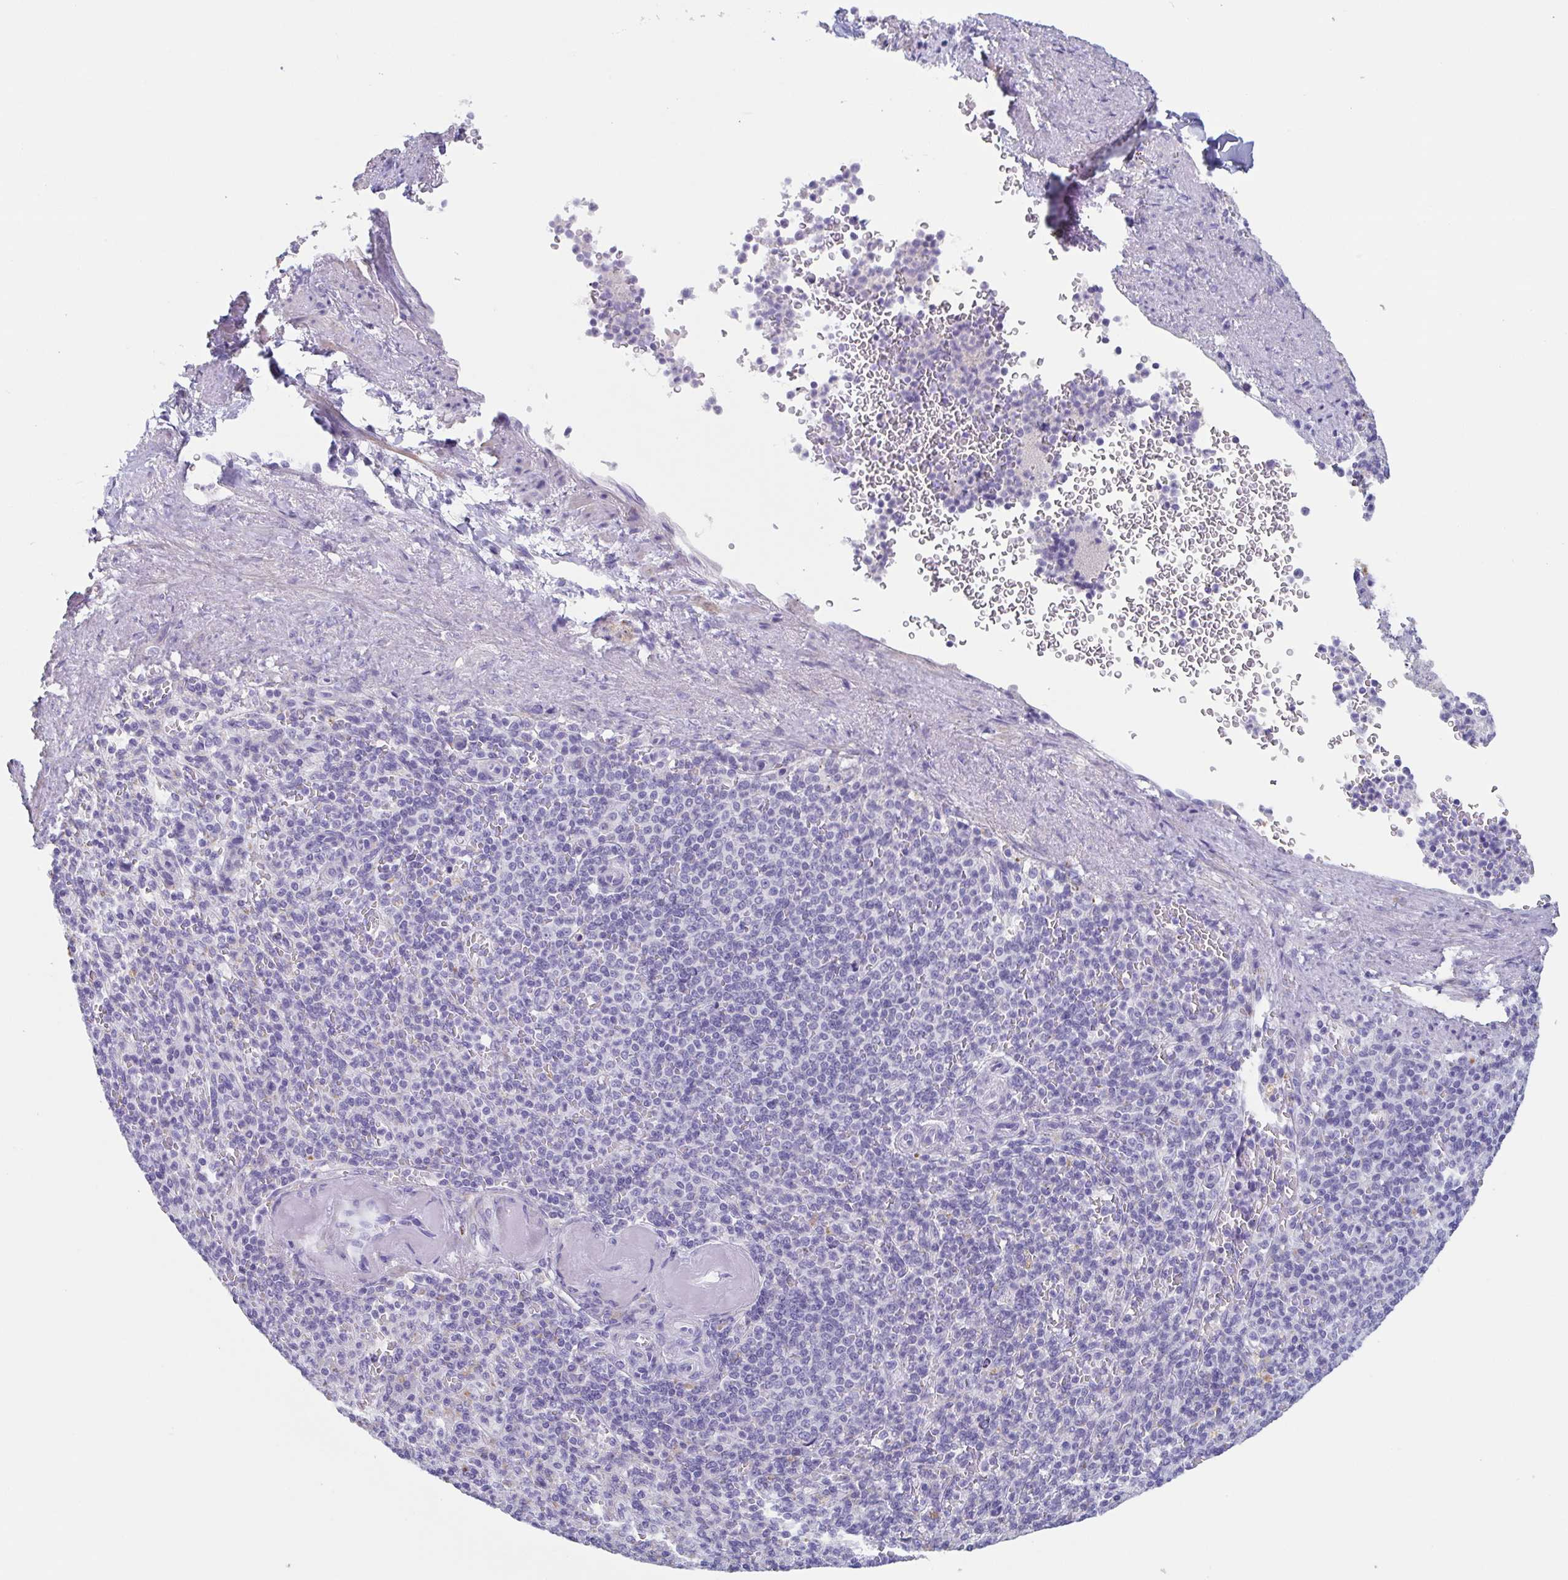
{"staining": {"intensity": "negative", "quantity": "none", "location": "none"}, "tissue": "spleen", "cell_type": "Cells in red pulp", "image_type": "normal", "snomed": [{"axis": "morphology", "description": "Normal tissue, NOS"}, {"axis": "topography", "description": "Spleen"}], "caption": "Human spleen stained for a protein using immunohistochemistry exhibits no staining in cells in red pulp.", "gene": "TAGLN3", "patient": {"sex": "female", "age": 74}}